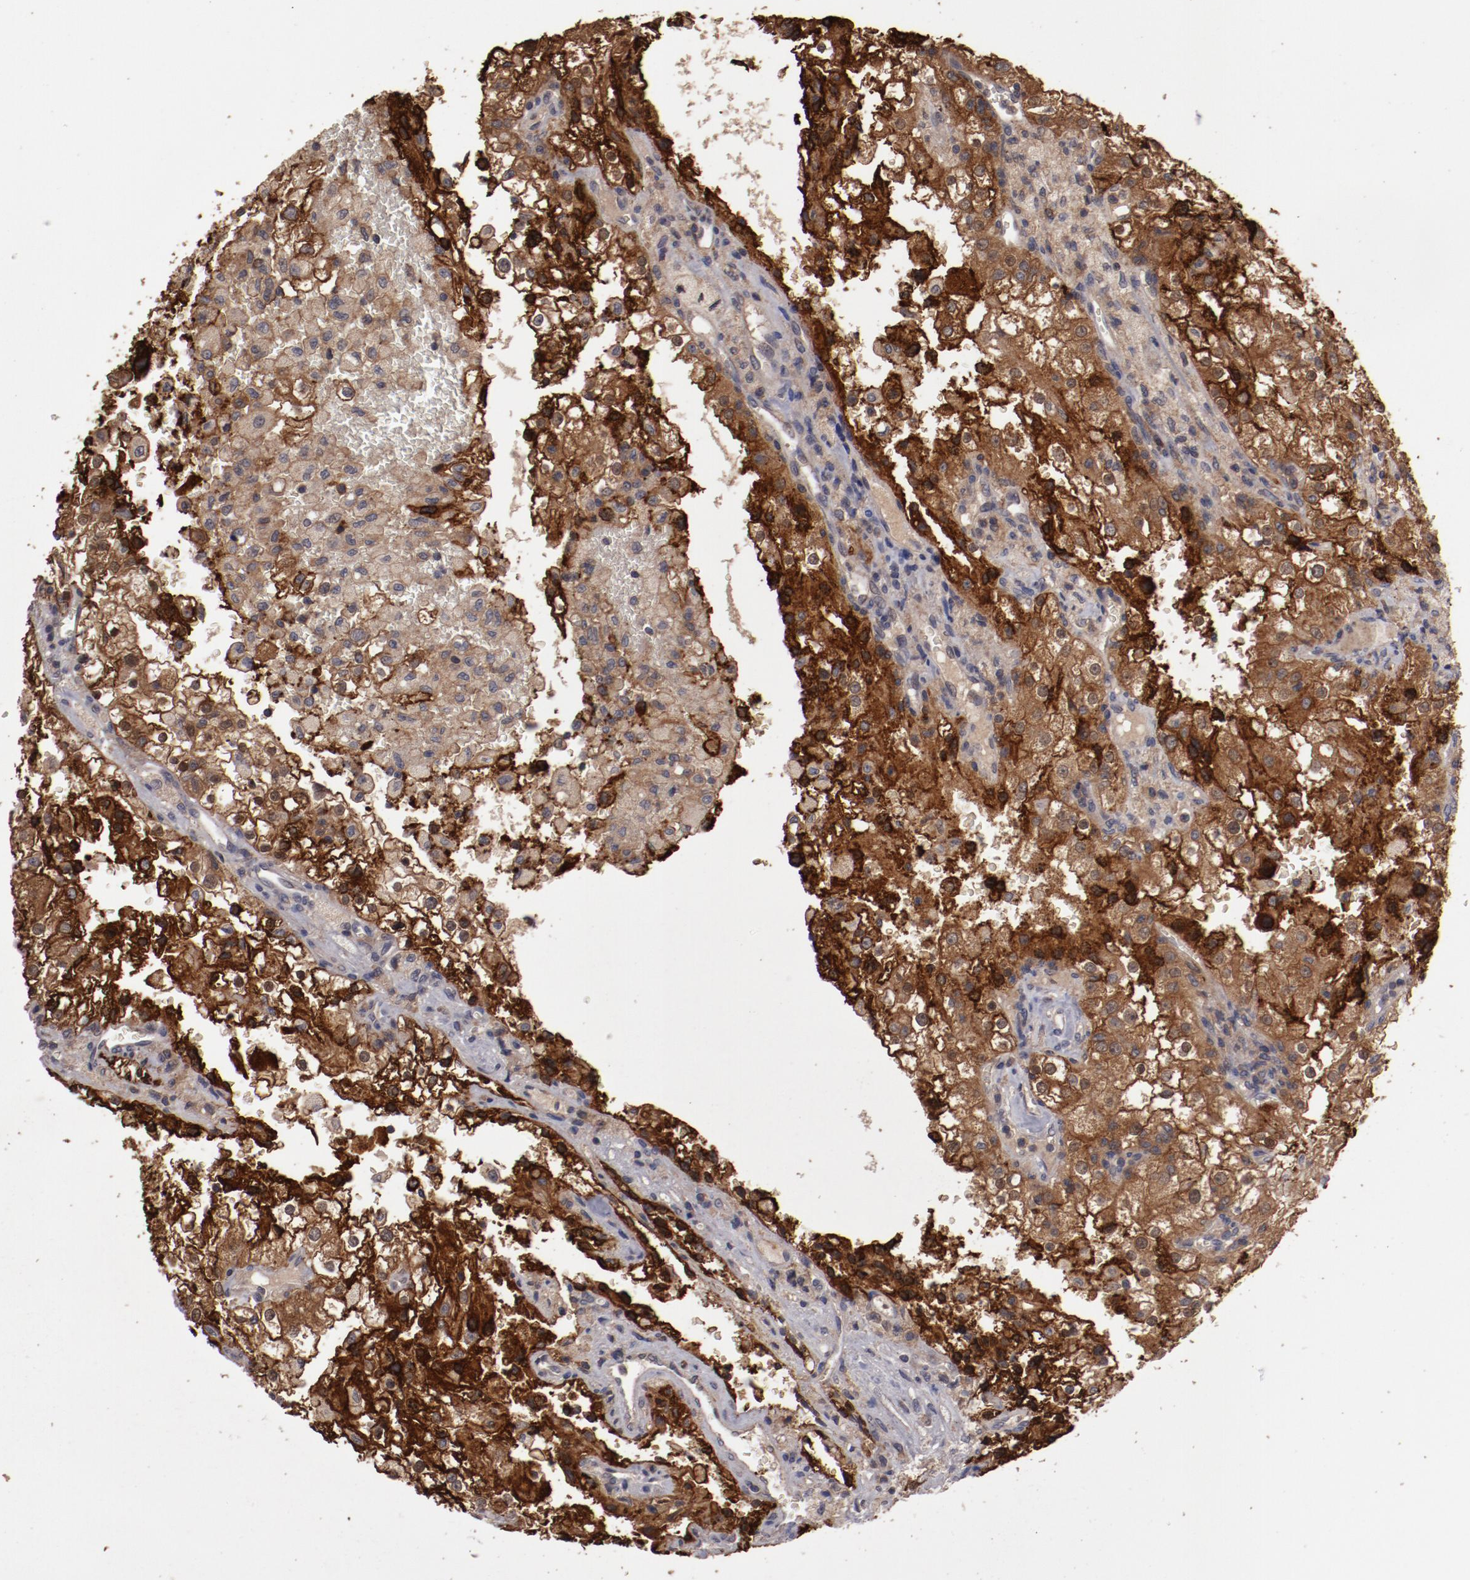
{"staining": {"intensity": "strong", "quantity": ">75%", "location": "cytoplasmic/membranous"}, "tissue": "renal cancer", "cell_type": "Tumor cells", "image_type": "cancer", "snomed": [{"axis": "morphology", "description": "Adenocarcinoma, NOS"}, {"axis": "topography", "description": "Kidney"}], "caption": "Immunohistochemistry (IHC) of renal cancer exhibits high levels of strong cytoplasmic/membranous staining in about >75% of tumor cells. The staining was performed using DAB to visualize the protein expression in brown, while the nuclei were stained in blue with hematoxylin (Magnification: 20x).", "gene": "LRRC75B", "patient": {"sex": "female", "age": 74}}